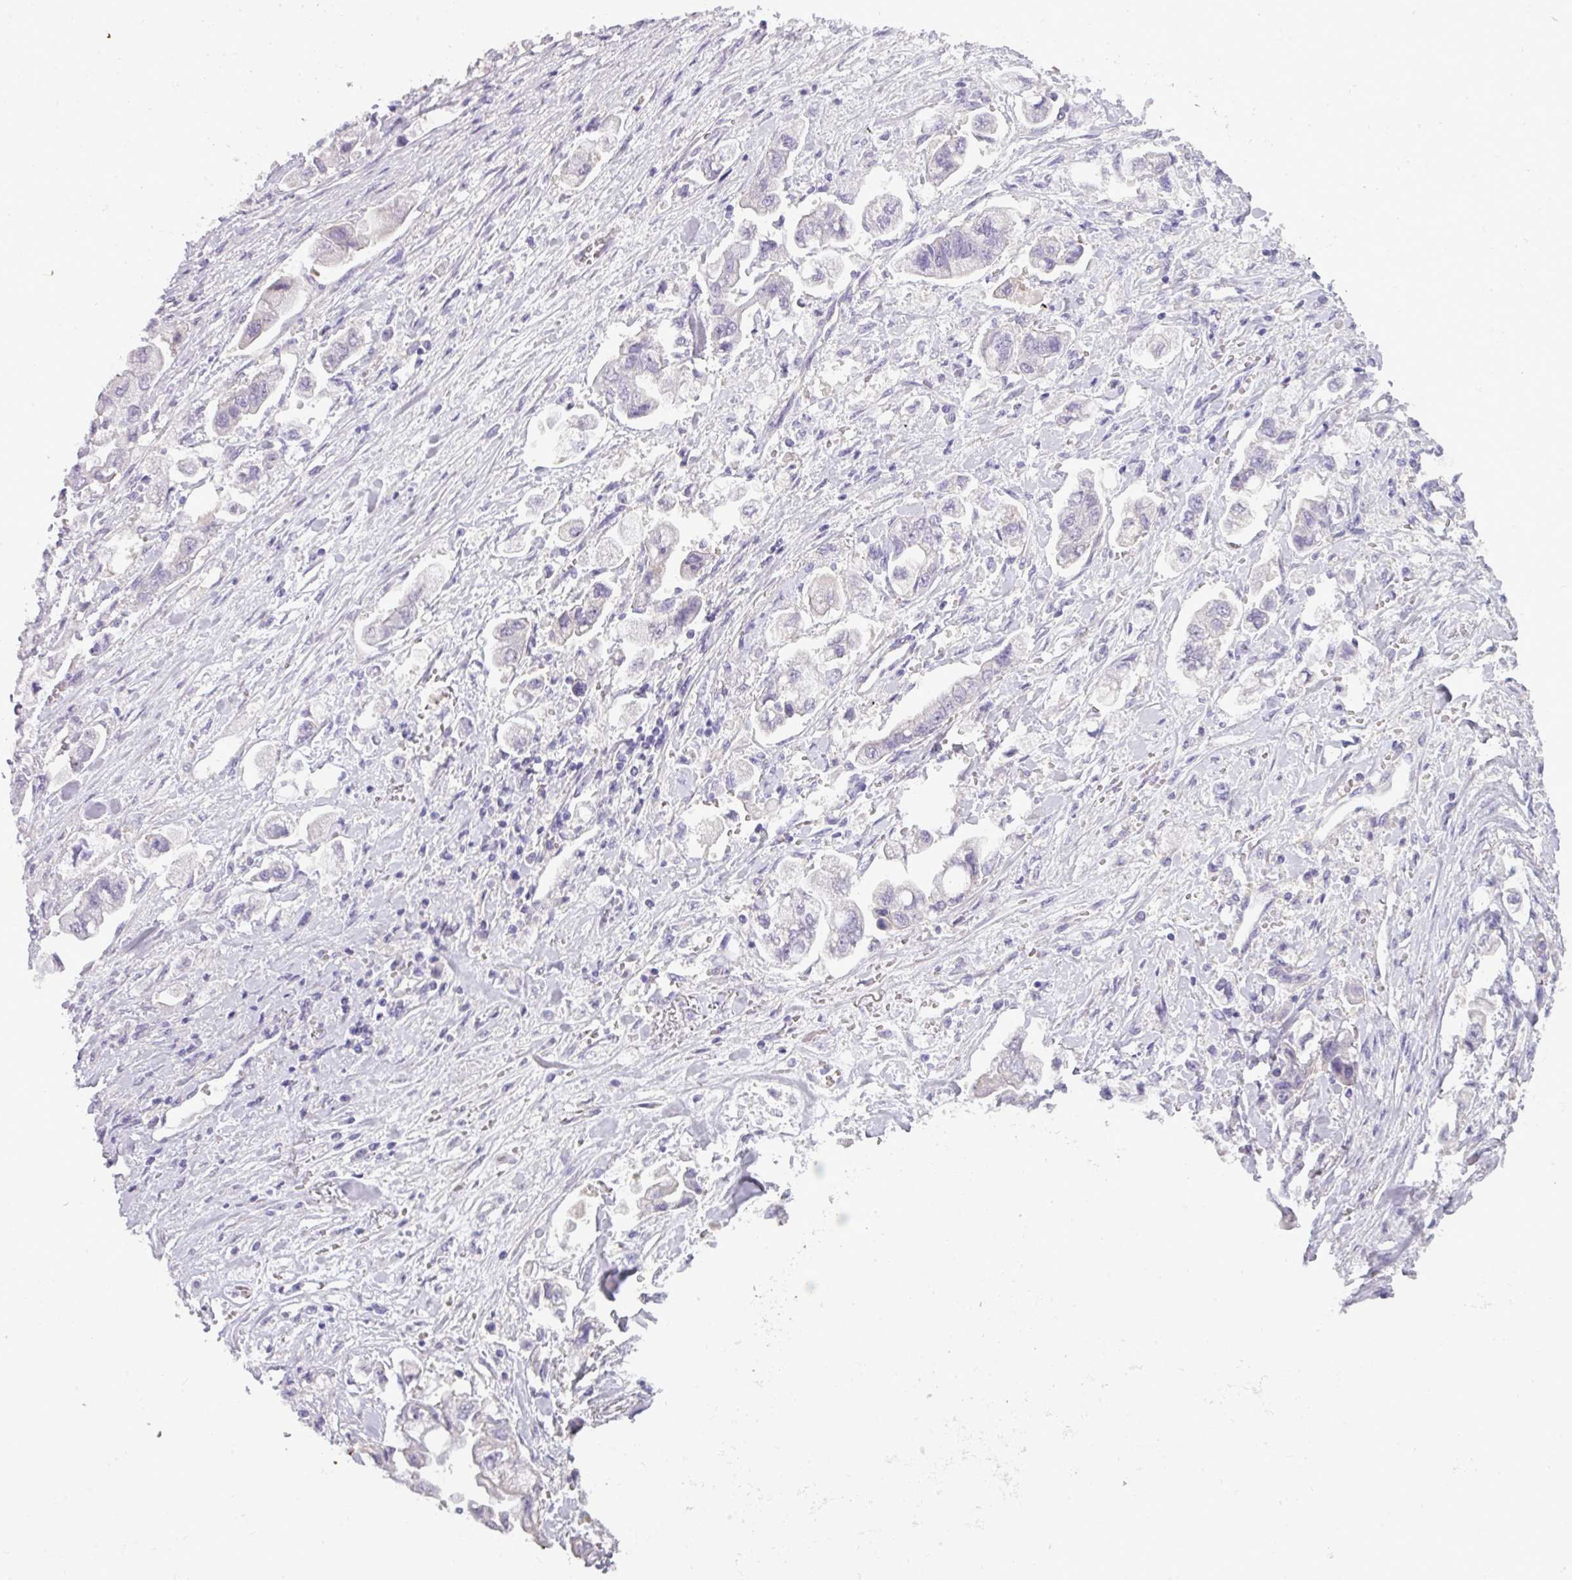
{"staining": {"intensity": "negative", "quantity": "none", "location": "none"}, "tissue": "stomach cancer", "cell_type": "Tumor cells", "image_type": "cancer", "snomed": [{"axis": "morphology", "description": "Adenocarcinoma, NOS"}, {"axis": "topography", "description": "Stomach"}], "caption": "DAB immunohistochemical staining of human adenocarcinoma (stomach) reveals no significant expression in tumor cells.", "gene": "DNAAF9", "patient": {"sex": "male", "age": 62}}